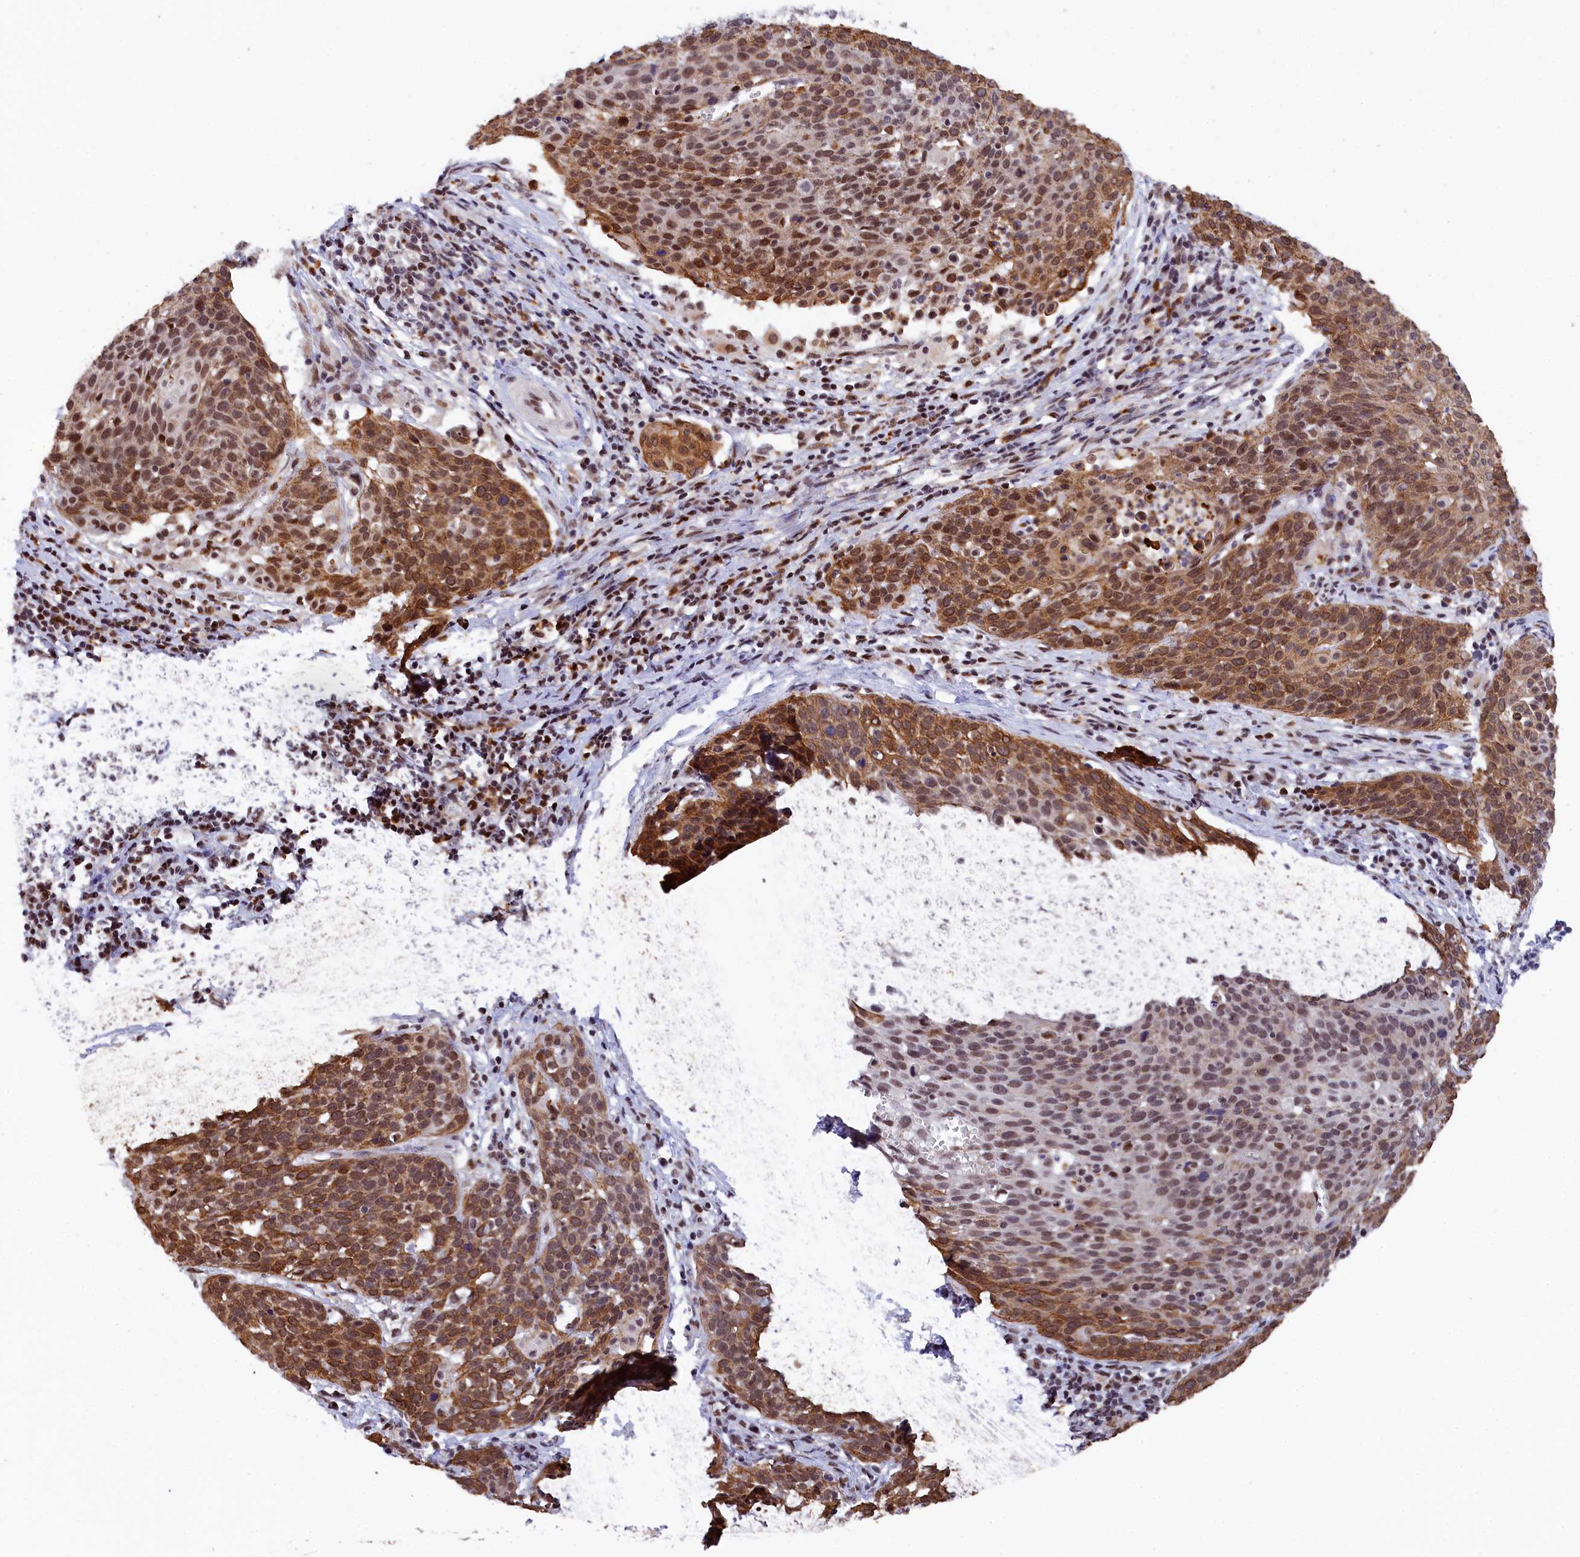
{"staining": {"intensity": "moderate", "quantity": ">75%", "location": "cytoplasmic/membranous,nuclear"}, "tissue": "cervical cancer", "cell_type": "Tumor cells", "image_type": "cancer", "snomed": [{"axis": "morphology", "description": "Squamous cell carcinoma, NOS"}, {"axis": "topography", "description": "Cervix"}], "caption": "Protein analysis of cervical cancer (squamous cell carcinoma) tissue displays moderate cytoplasmic/membranous and nuclear positivity in approximately >75% of tumor cells. The staining is performed using DAB (3,3'-diaminobenzidine) brown chromogen to label protein expression. The nuclei are counter-stained blue using hematoxylin.", "gene": "ADIG", "patient": {"sex": "female", "age": 38}}